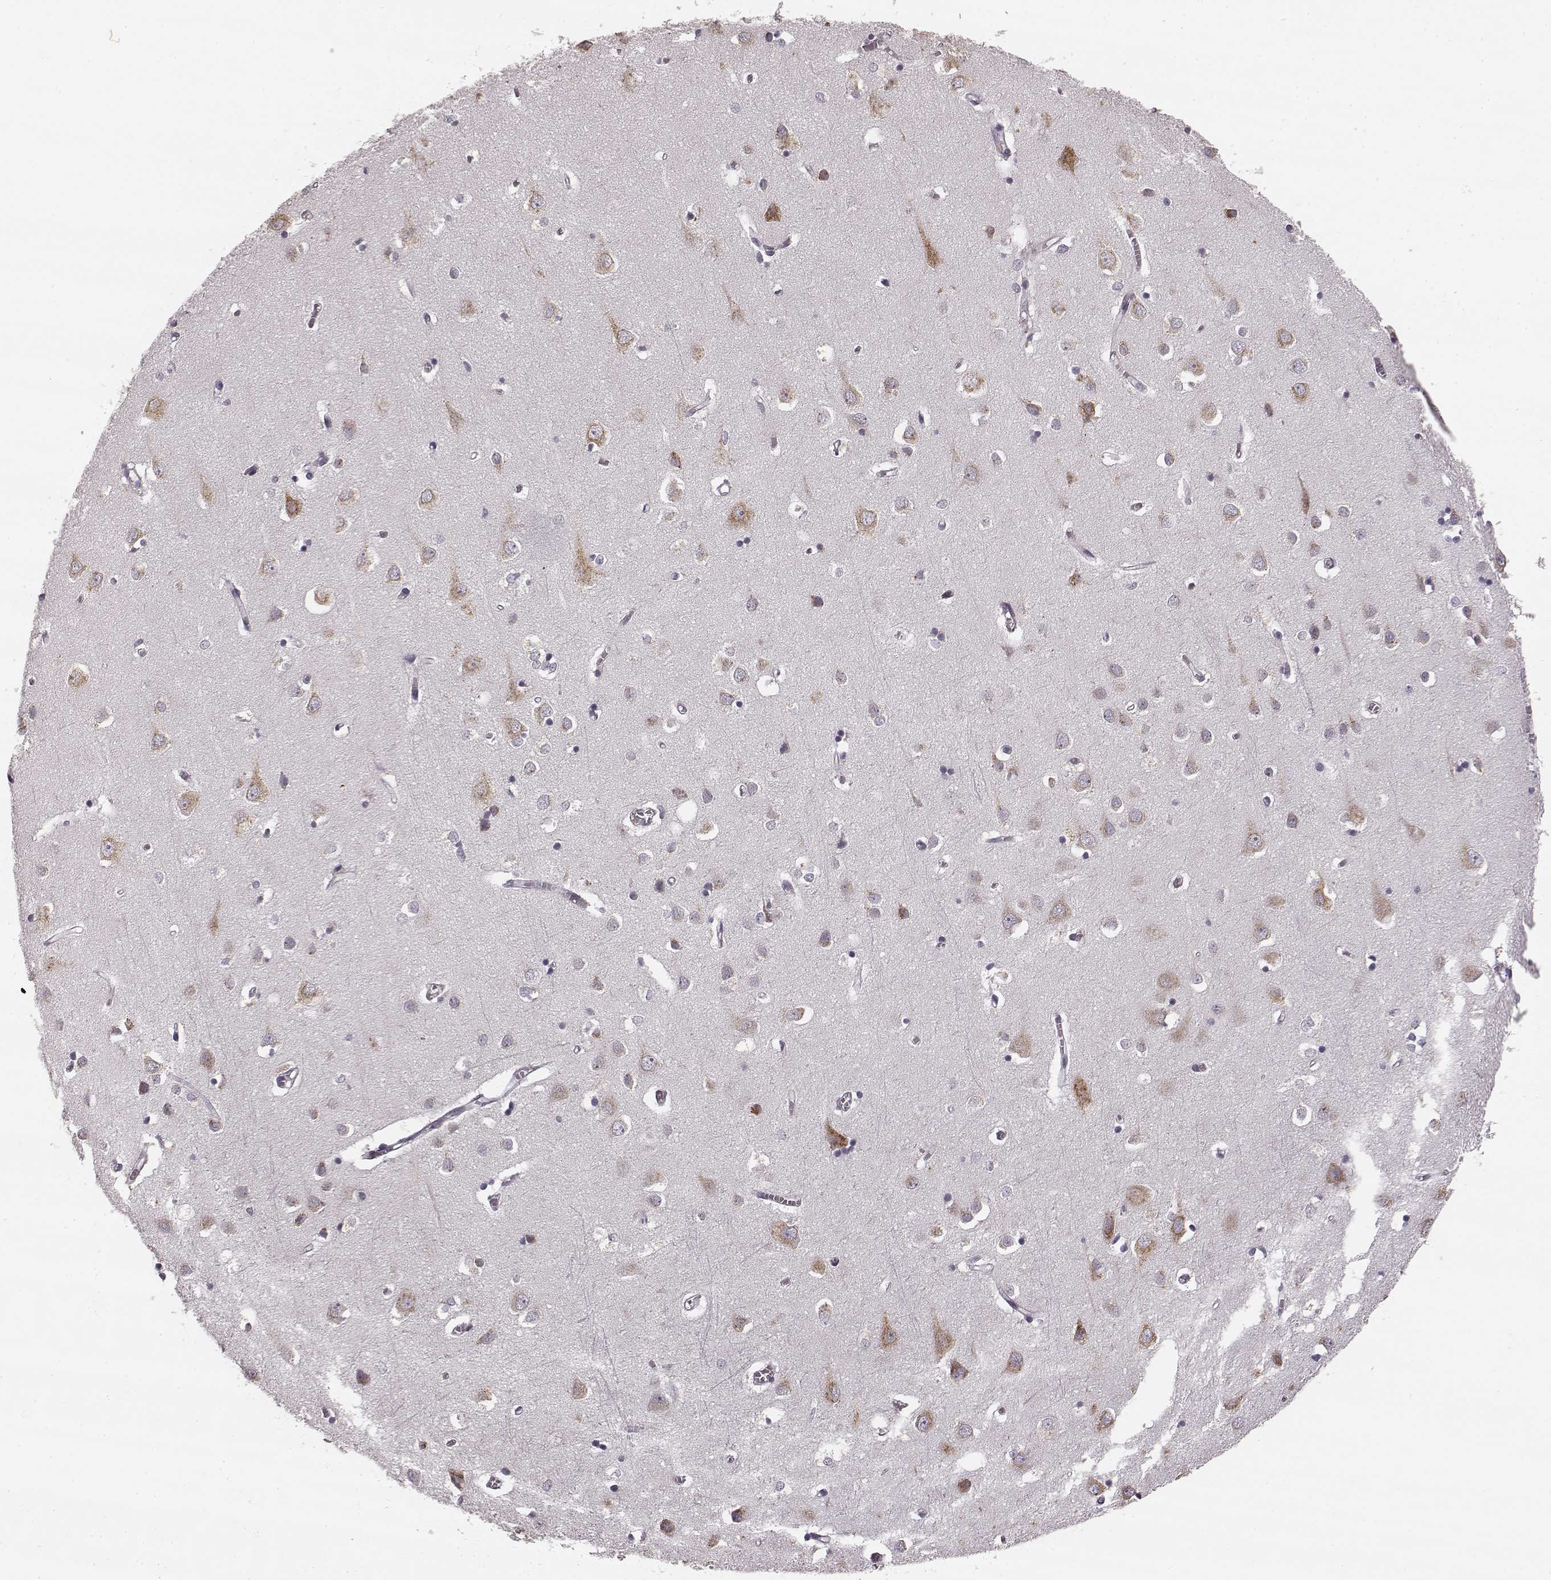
{"staining": {"intensity": "negative", "quantity": "none", "location": "none"}, "tissue": "cerebral cortex", "cell_type": "Endothelial cells", "image_type": "normal", "snomed": [{"axis": "morphology", "description": "Normal tissue, NOS"}, {"axis": "topography", "description": "Cerebral cortex"}], "caption": "Image shows no protein positivity in endothelial cells of unremarkable cerebral cortex.", "gene": "FAM234B", "patient": {"sex": "male", "age": 70}}